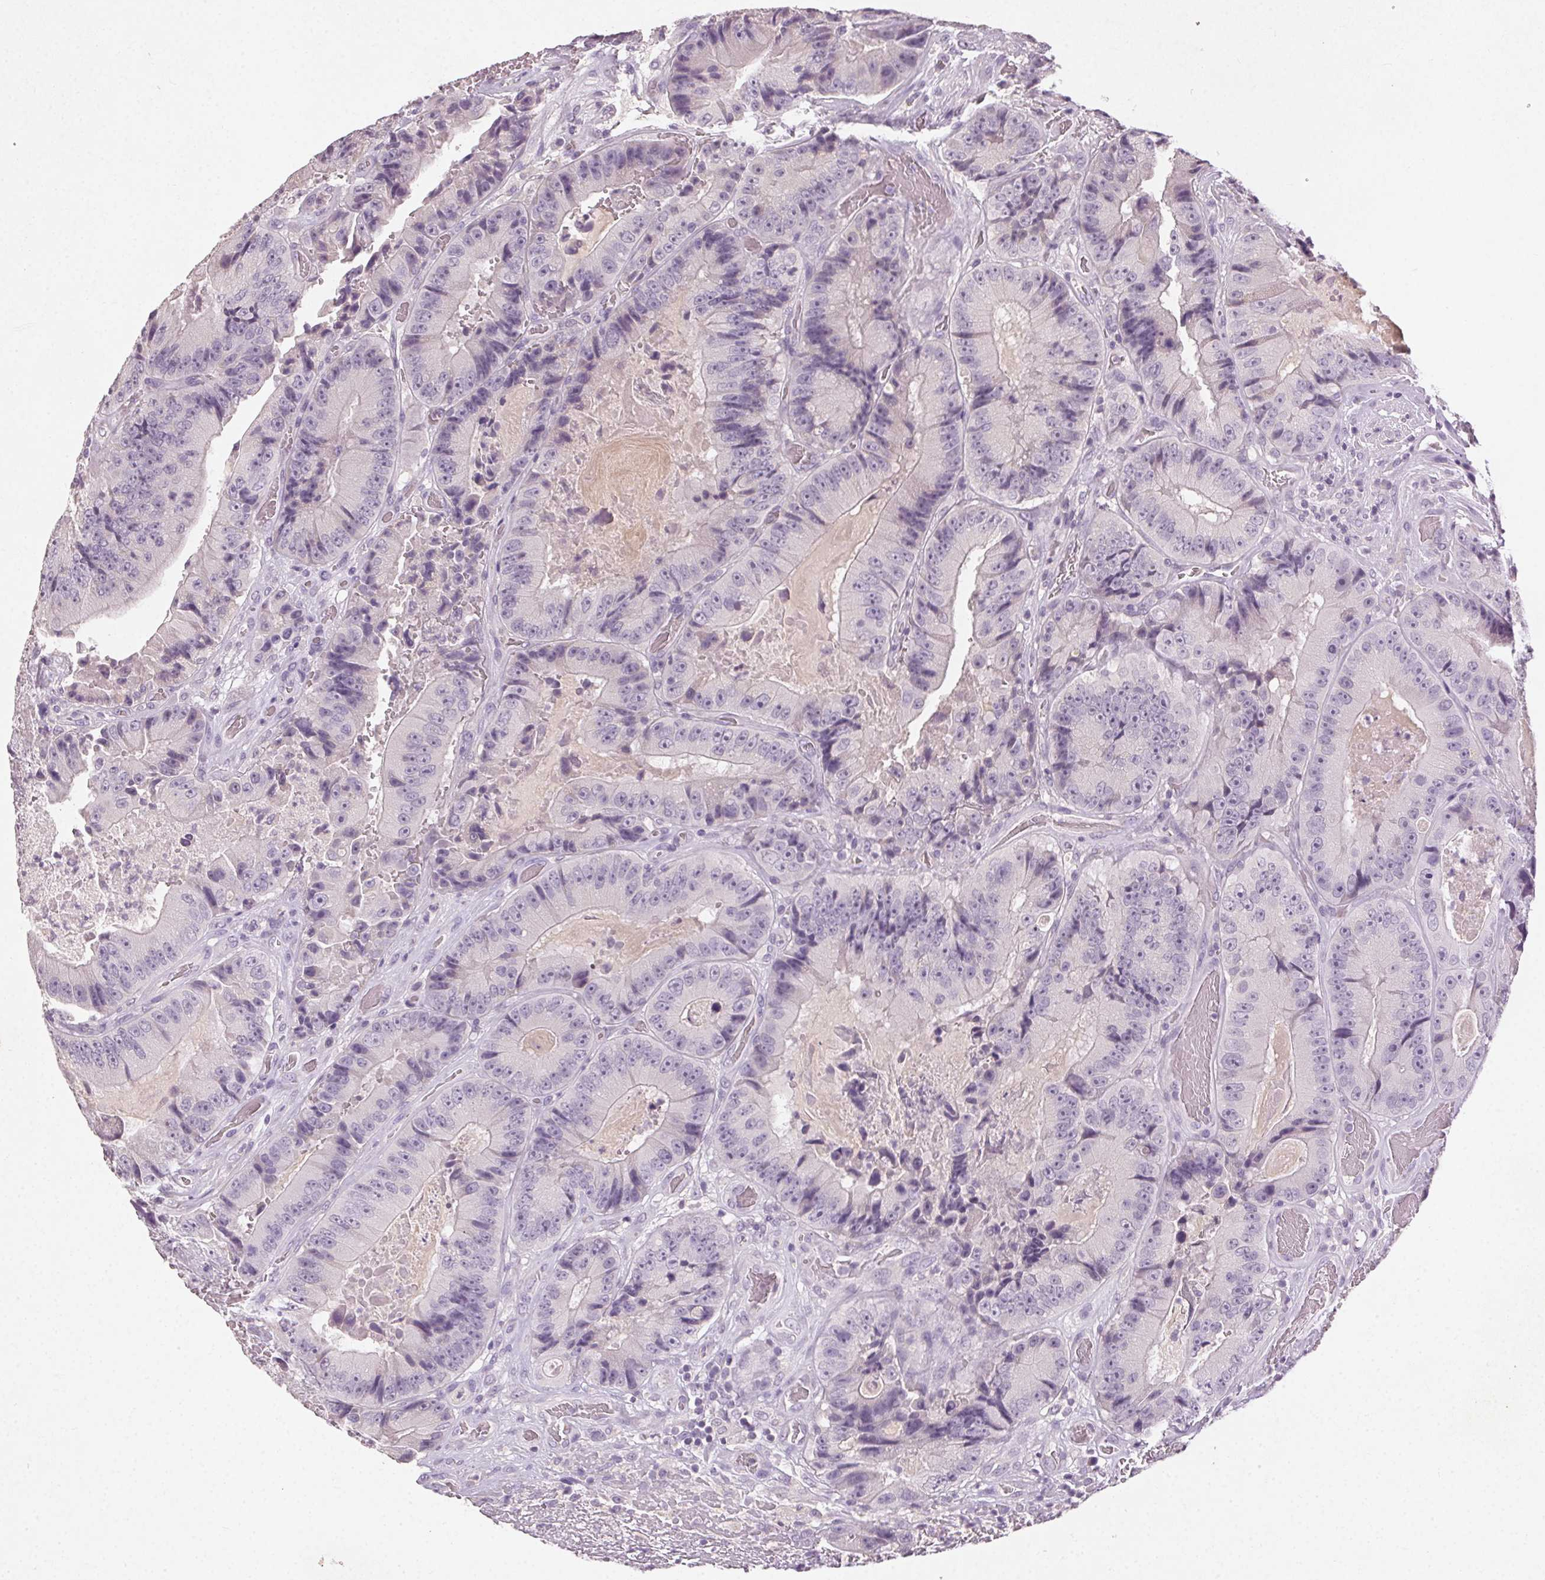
{"staining": {"intensity": "negative", "quantity": "none", "location": "none"}, "tissue": "colorectal cancer", "cell_type": "Tumor cells", "image_type": "cancer", "snomed": [{"axis": "morphology", "description": "Adenocarcinoma, NOS"}, {"axis": "topography", "description": "Colon"}], "caption": "Adenocarcinoma (colorectal) stained for a protein using immunohistochemistry exhibits no positivity tumor cells.", "gene": "CLTRN", "patient": {"sex": "female", "age": 86}}